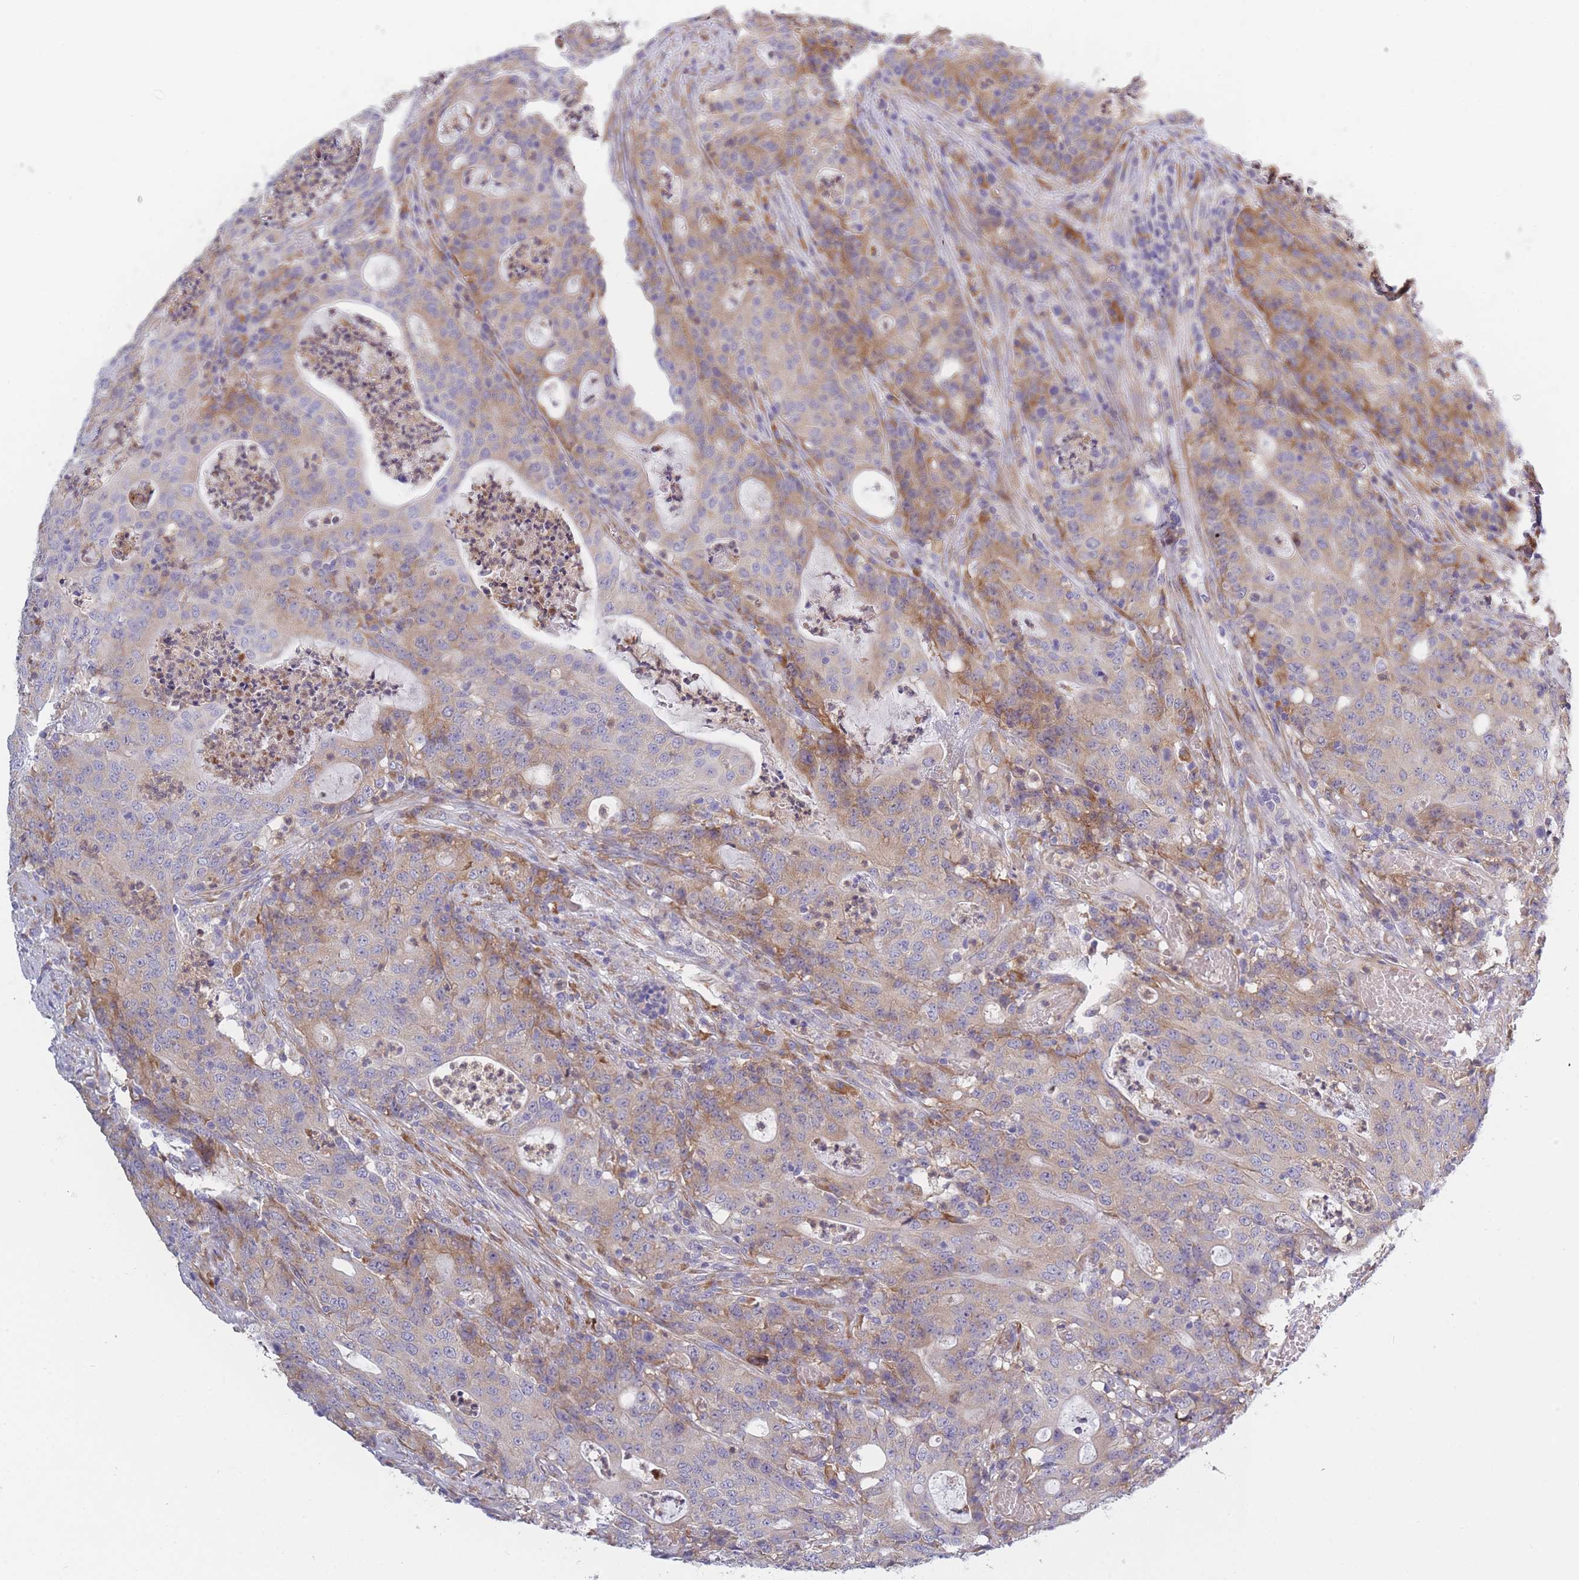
{"staining": {"intensity": "moderate", "quantity": "25%-75%", "location": "cytoplasmic/membranous"}, "tissue": "colorectal cancer", "cell_type": "Tumor cells", "image_type": "cancer", "snomed": [{"axis": "morphology", "description": "Adenocarcinoma, NOS"}, {"axis": "topography", "description": "Colon"}], "caption": "Protein expression analysis of colorectal adenocarcinoma exhibits moderate cytoplasmic/membranous staining in about 25%-75% of tumor cells.", "gene": "NDUFAF6", "patient": {"sex": "male", "age": 83}}